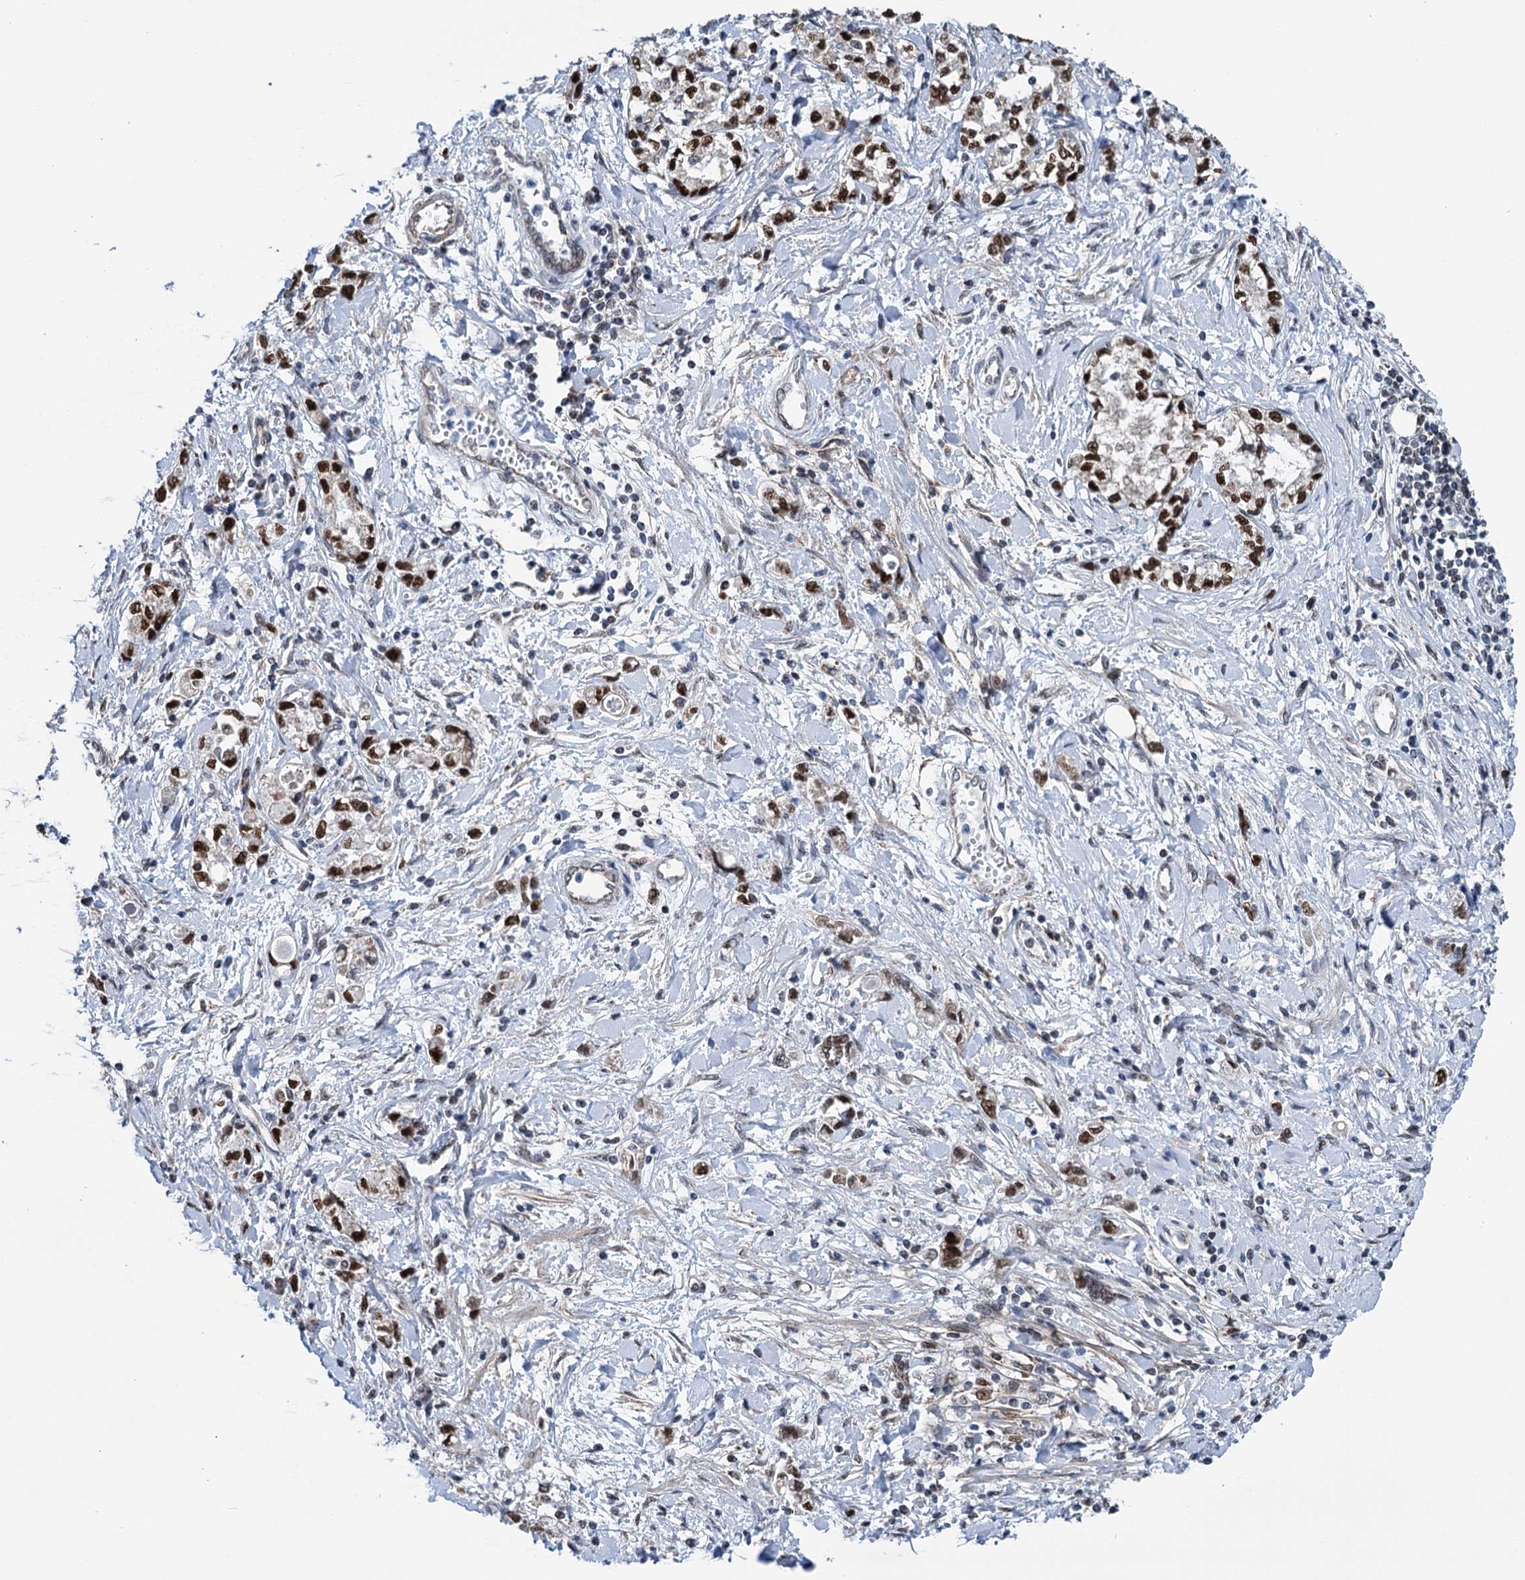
{"staining": {"intensity": "strong", "quantity": ">75%", "location": "nuclear"}, "tissue": "stomach cancer", "cell_type": "Tumor cells", "image_type": "cancer", "snomed": [{"axis": "morphology", "description": "Adenocarcinoma, NOS"}, {"axis": "topography", "description": "Stomach"}], "caption": "DAB (3,3'-diaminobenzidine) immunohistochemical staining of stomach cancer (adenocarcinoma) displays strong nuclear protein positivity in about >75% of tumor cells.", "gene": "MORN3", "patient": {"sex": "female", "age": 76}}